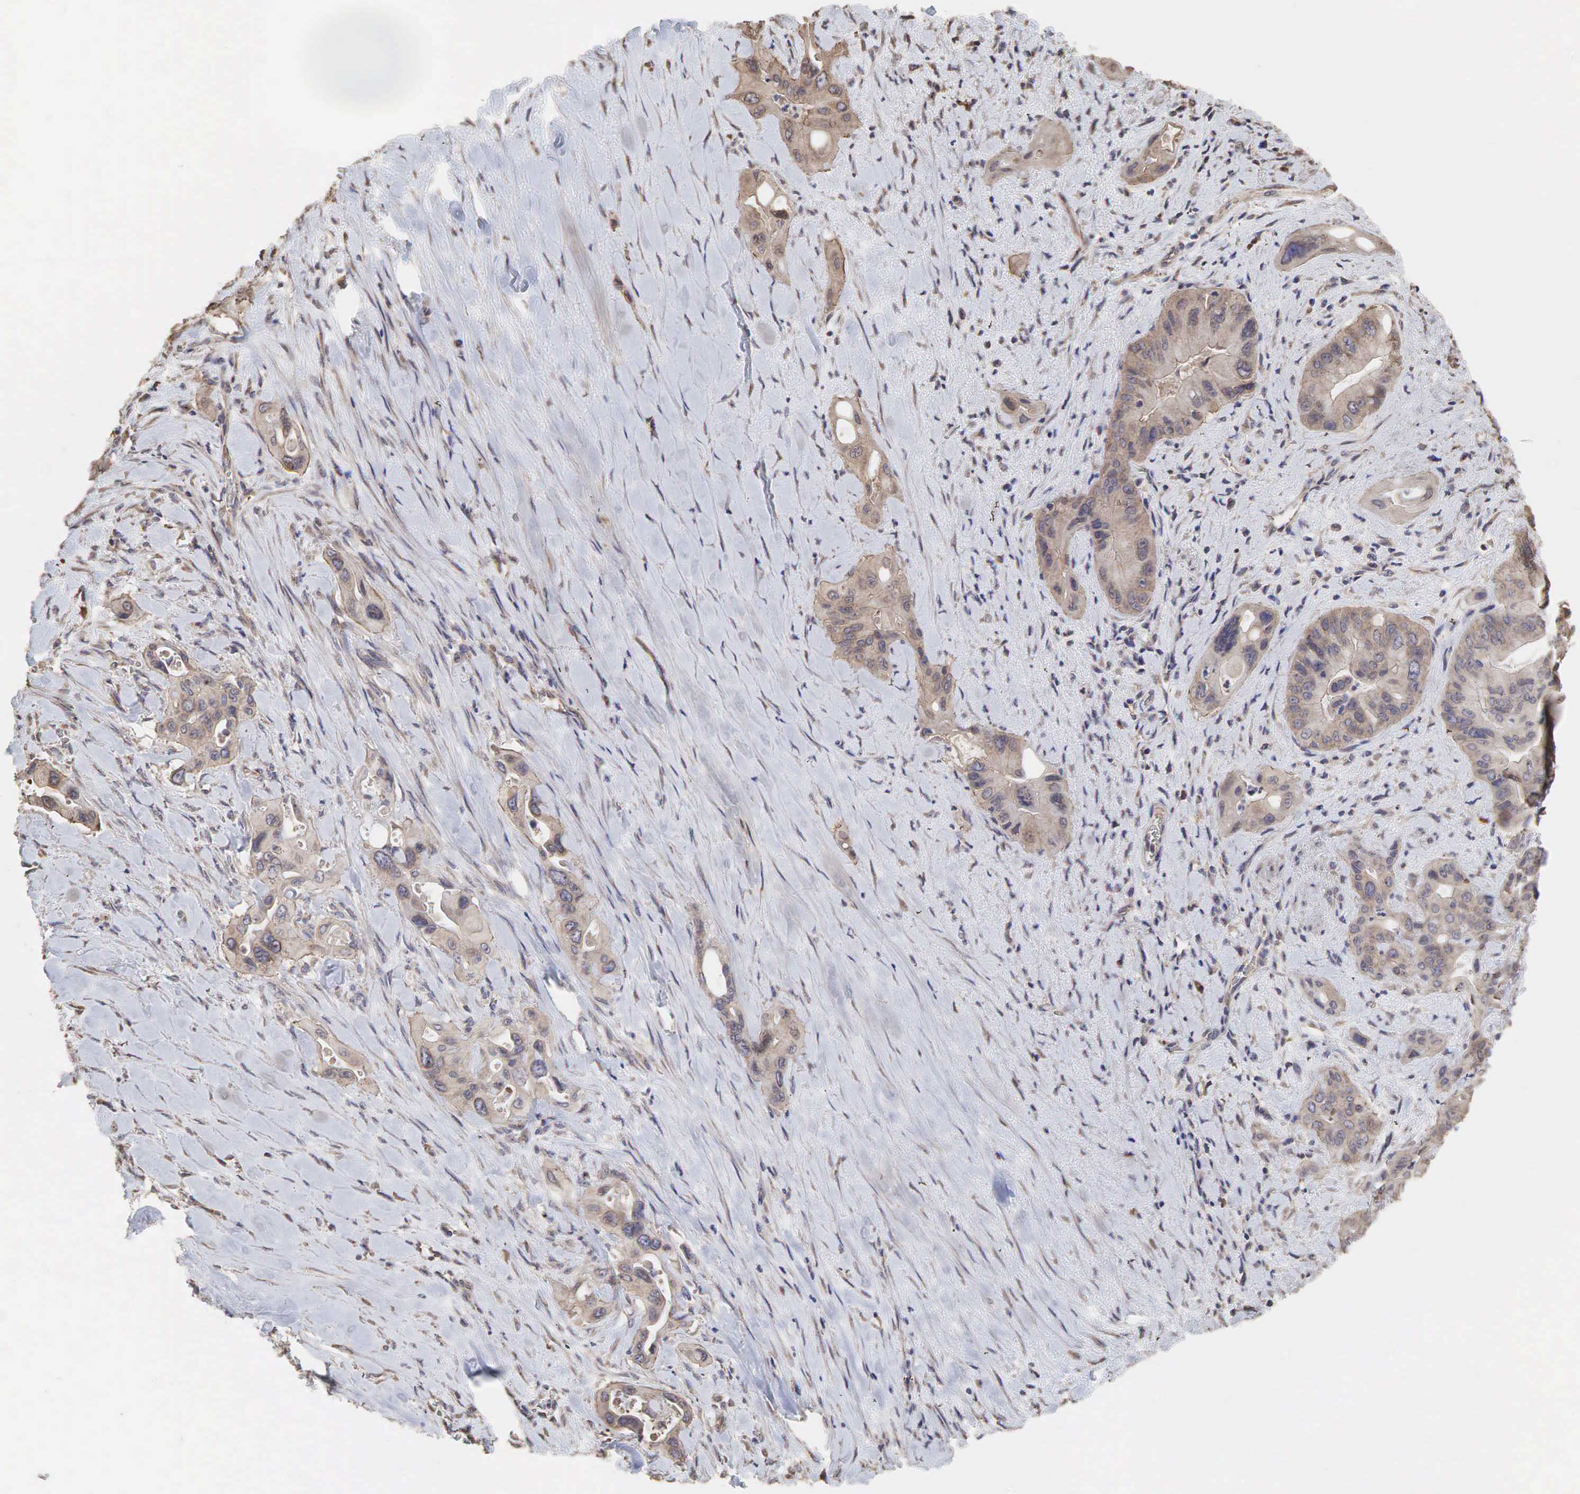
{"staining": {"intensity": "weak", "quantity": ">75%", "location": "cytoplasmic/membranous"}, "tissue": "pancreatic cancer", "cell_type": "Tumor cells", "image_type": "cancer", "snomed": [{"axis": "morphology", "description": "Adenocarcinoma, NOS"}, {"axis": "topography", "description": "Pancreas"}], "caption": "This micrograph shows immunohistochemistry (IHC) staining of human pancreatic adenocarcinoma, with low weak cytoplasmic/membranous positivity in approximately >75% of tumor cells.", "gene": "PABPC5", "patient": {"sex": "male", "age": 77}}